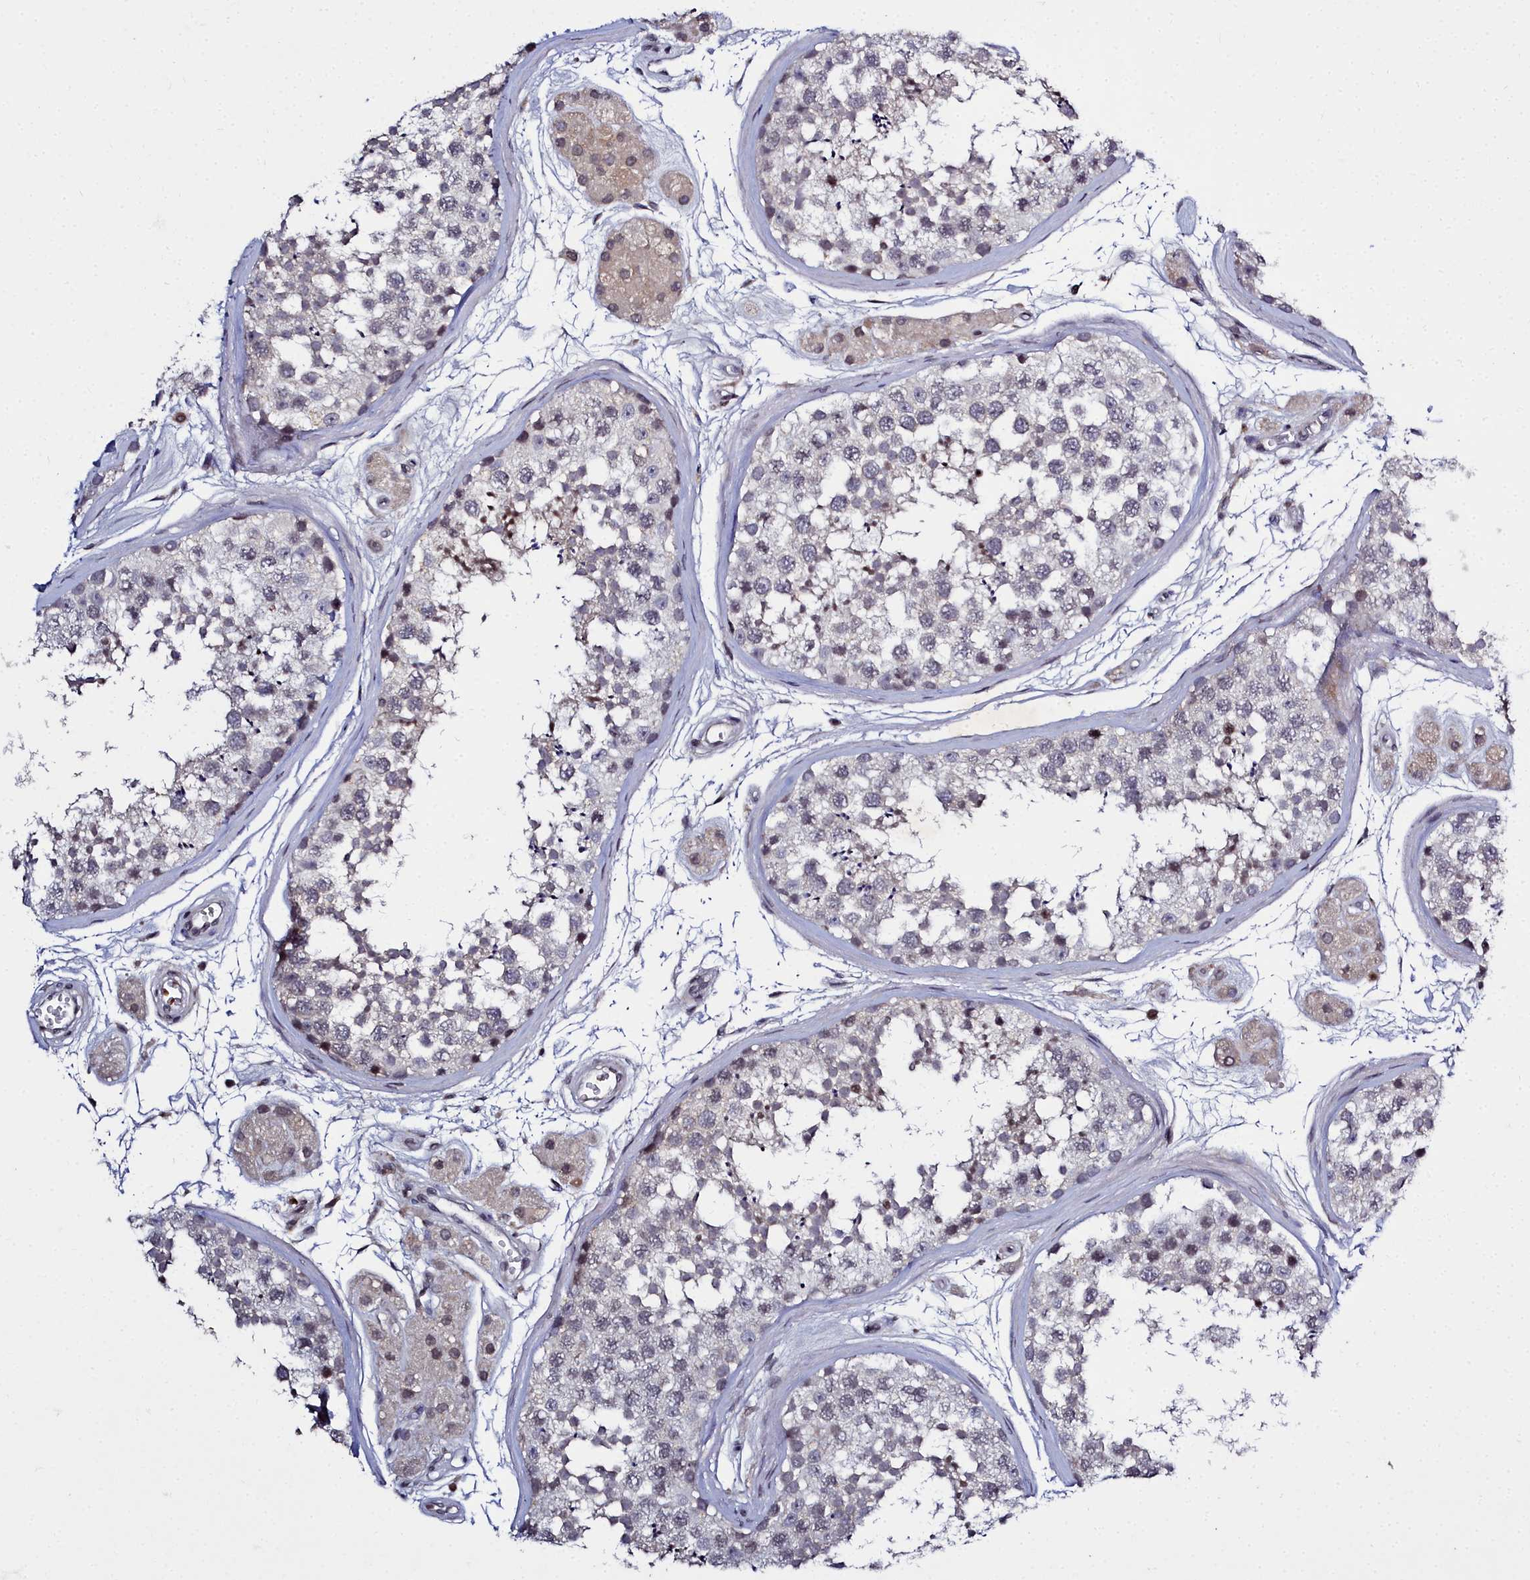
{"staining": {"intensity": "weak", "quantity": "<25%", "location": "nuclear"}, "tissue": "testis", "cell_type": "Cells in seminiferous ducts", "image_type": "normal", "snomed": [{"axis": "morphology", "description": "Normal tissue, NOS"}, {"axis": "topography", "description": "Testis"}], "caption": "Protein analysis of benign testis reveals no significant positivity in cells in seminiferous ducts. The staining was performed using DAB to visualize the protein expression in brown, while the nuclei were stained in blue with hematoxylin (Magnification: 20x).", "gene": "FZD4", "patient": {"sex": "male", "age": 56}}